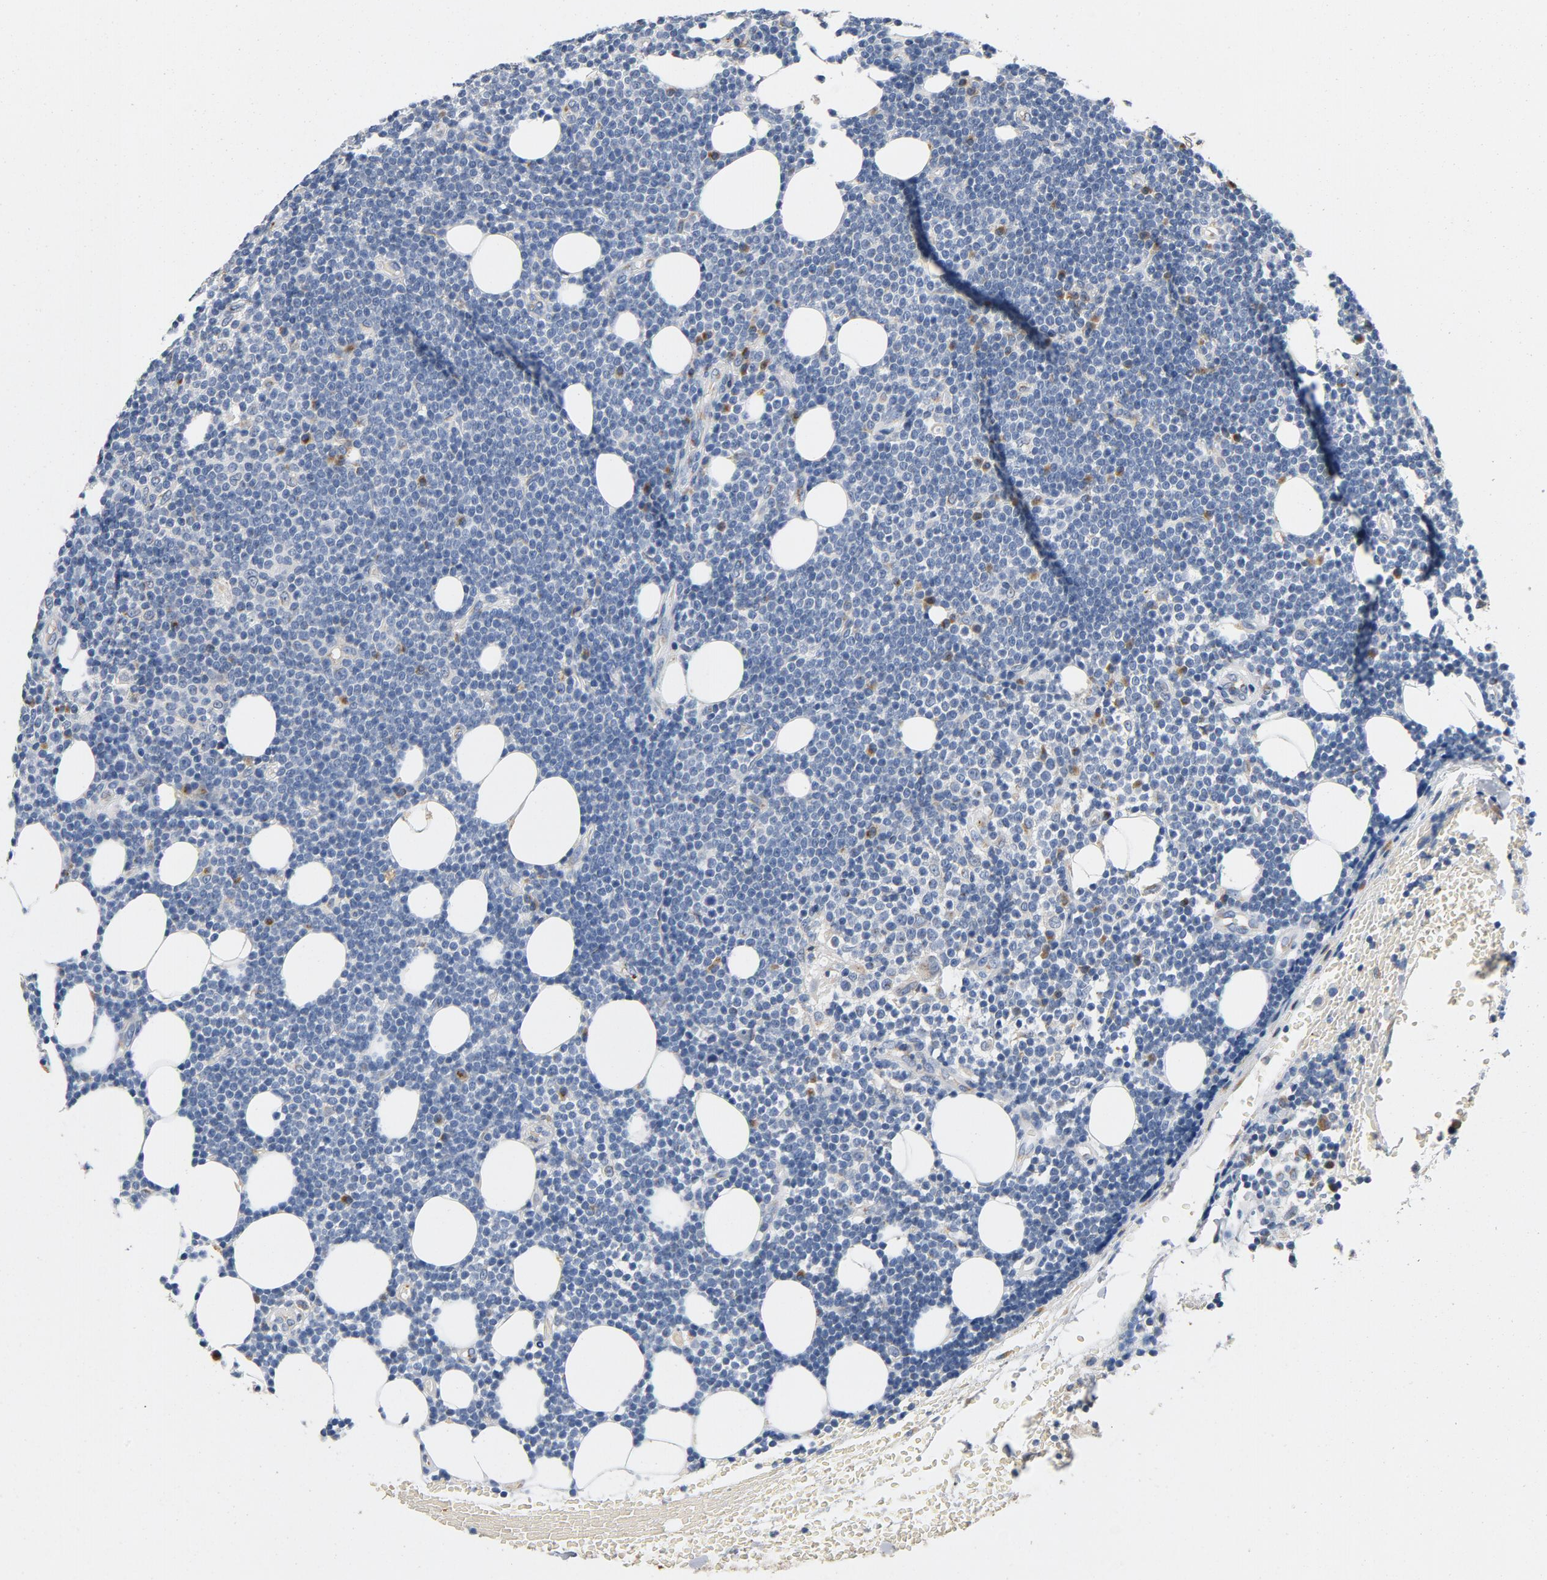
{"staining": {"intensity": "negative", "quantity": "none", "location": "none"}, "tissue": "lymphoma", "cell_type": "Tumor cells", "image_type": "cancer", "snomed": [{"axis": "morphology", "description": "Malignant lymphoma, non-Hodgkin's type, Low grade"}, {"axis": "topography", "description": "Soft tissue"}], "caption": "IHC of lymphoma exhibits no expression in tumor cells.", "gene": "LMAN2", "patient": {"sex": "male", "age": 92}}